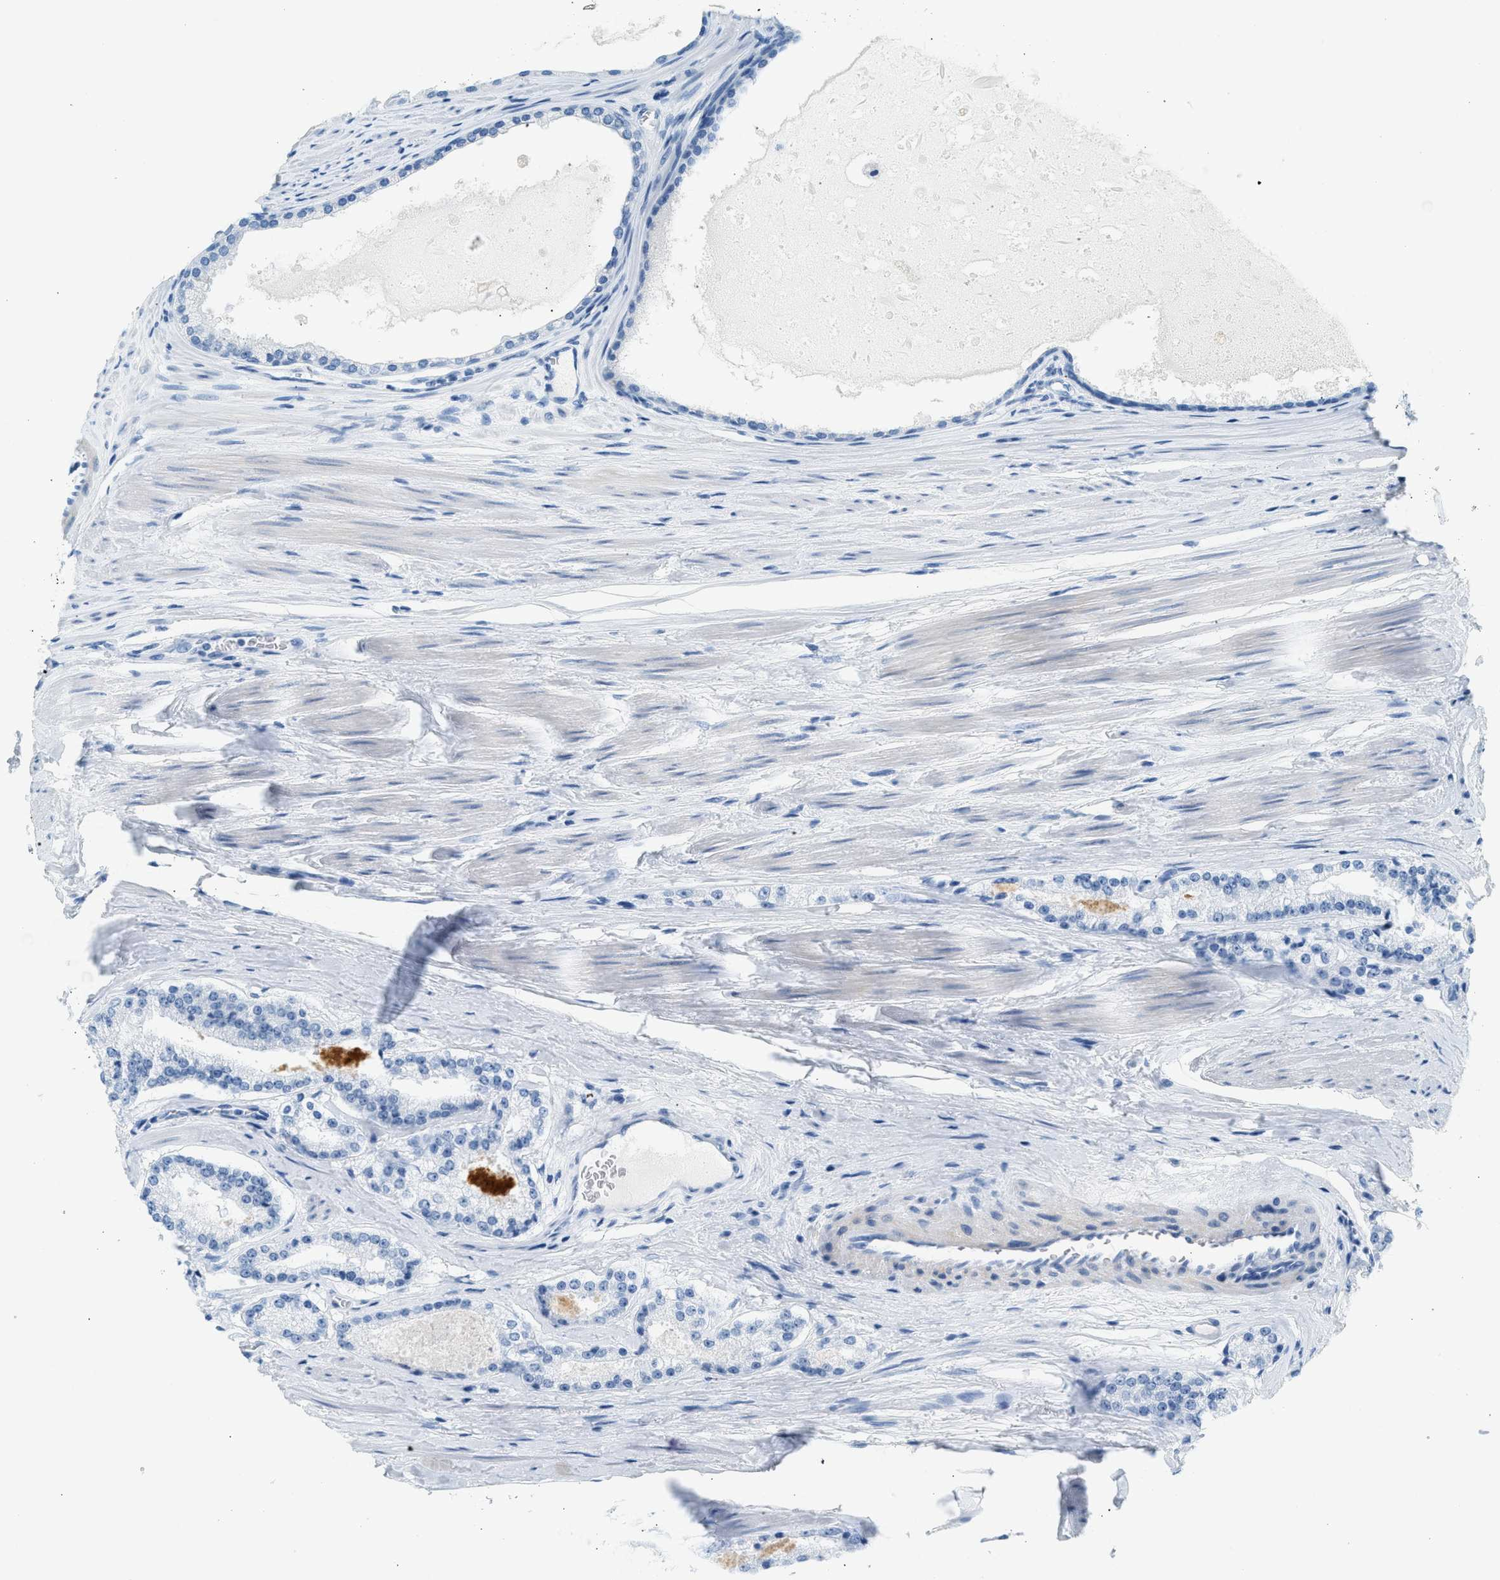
{"staining": {"intensity": "negative", "quantity": "none", "location": "none"}, "tissue": "prostate cancer", "cell_type": "Tumor cells", "image_type": "cancer", "snomed": [{"axis": "morphology", "description": "Adenocarcinoma, Low grade"}, {"axis": "topography", "description": "Prostate"}], "caption": "Image shows no protein positivity in tumor cells of prostate adenocarcinoma (low-grade) tissue. The staining was performed using DAB (3,3'-diaminobenzidine) to visualize the protein expression in brown, while the nuclei were stained in blue with hematoxylin (Magnification: 20x).", "gene": "HHATL", "patient": {"sex": "male", "age": 70}}